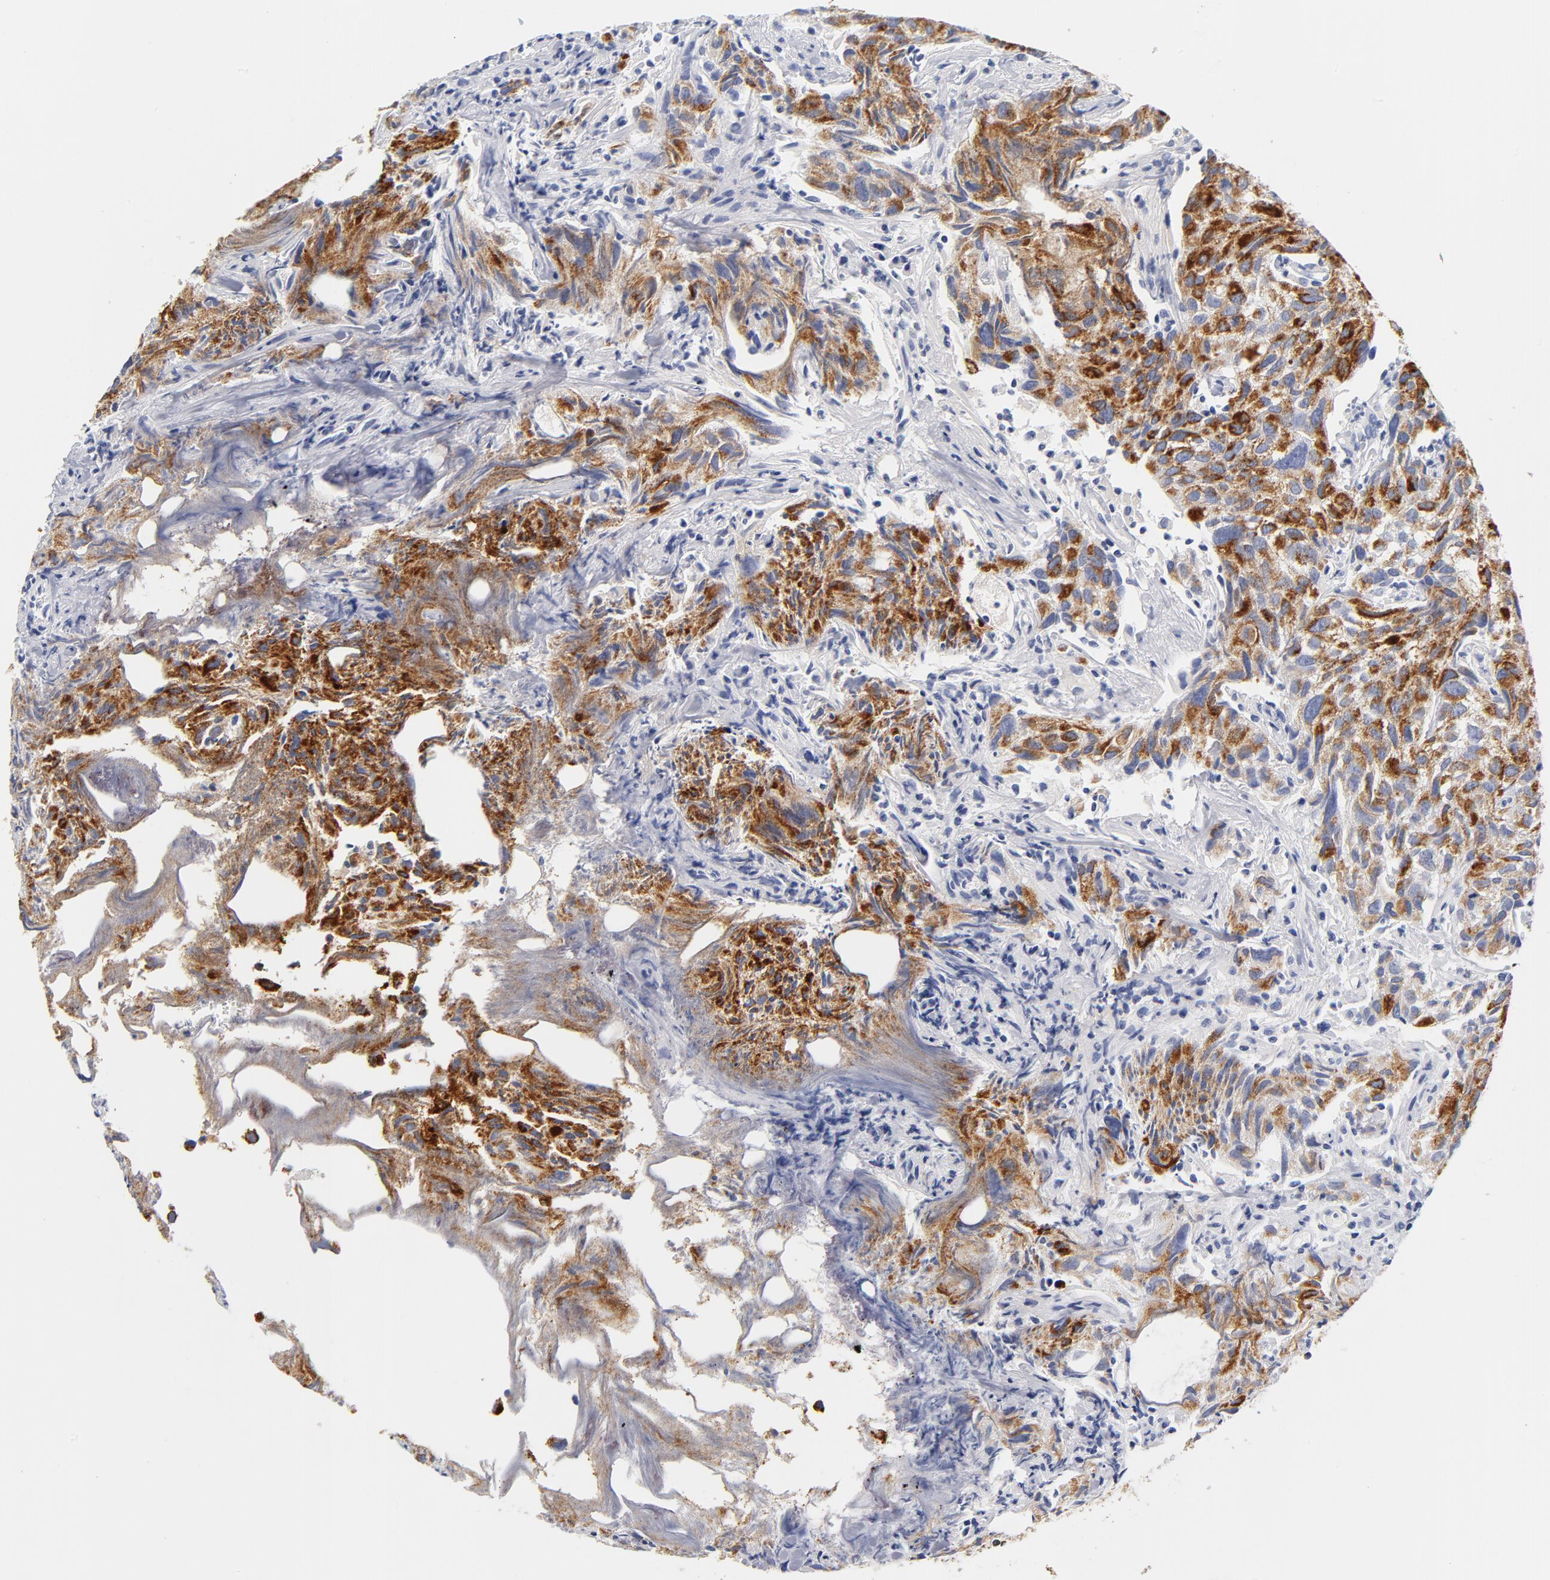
{"staining": {"intensity": "strong", "quantity": ">75%", "location": "cytoplasmic/membranous"}, "tissue": "urothelial cancer", "cell_type": "Tumor cells", "image_type": "cancer", "snomed": [{"axis": "morphology", "description": "Urothelial carcinoma, High grade"}, {"axis": "topography", "description": "Urinary bladder"}], "caption": "Protein analysis of high-grade urothelial carcinoma tissue displays strong cytoplasmic/membranous staining in approximately >75% of tumor cells. The protein of interest is stained brown, and the nuclei are stained in blue (DAB (3,3'-diaminobenzidine) IHC with brightfield microscopy, high magnification).", "gene": "ECHS1", "patient": {"sex": "female", "age": 75}}